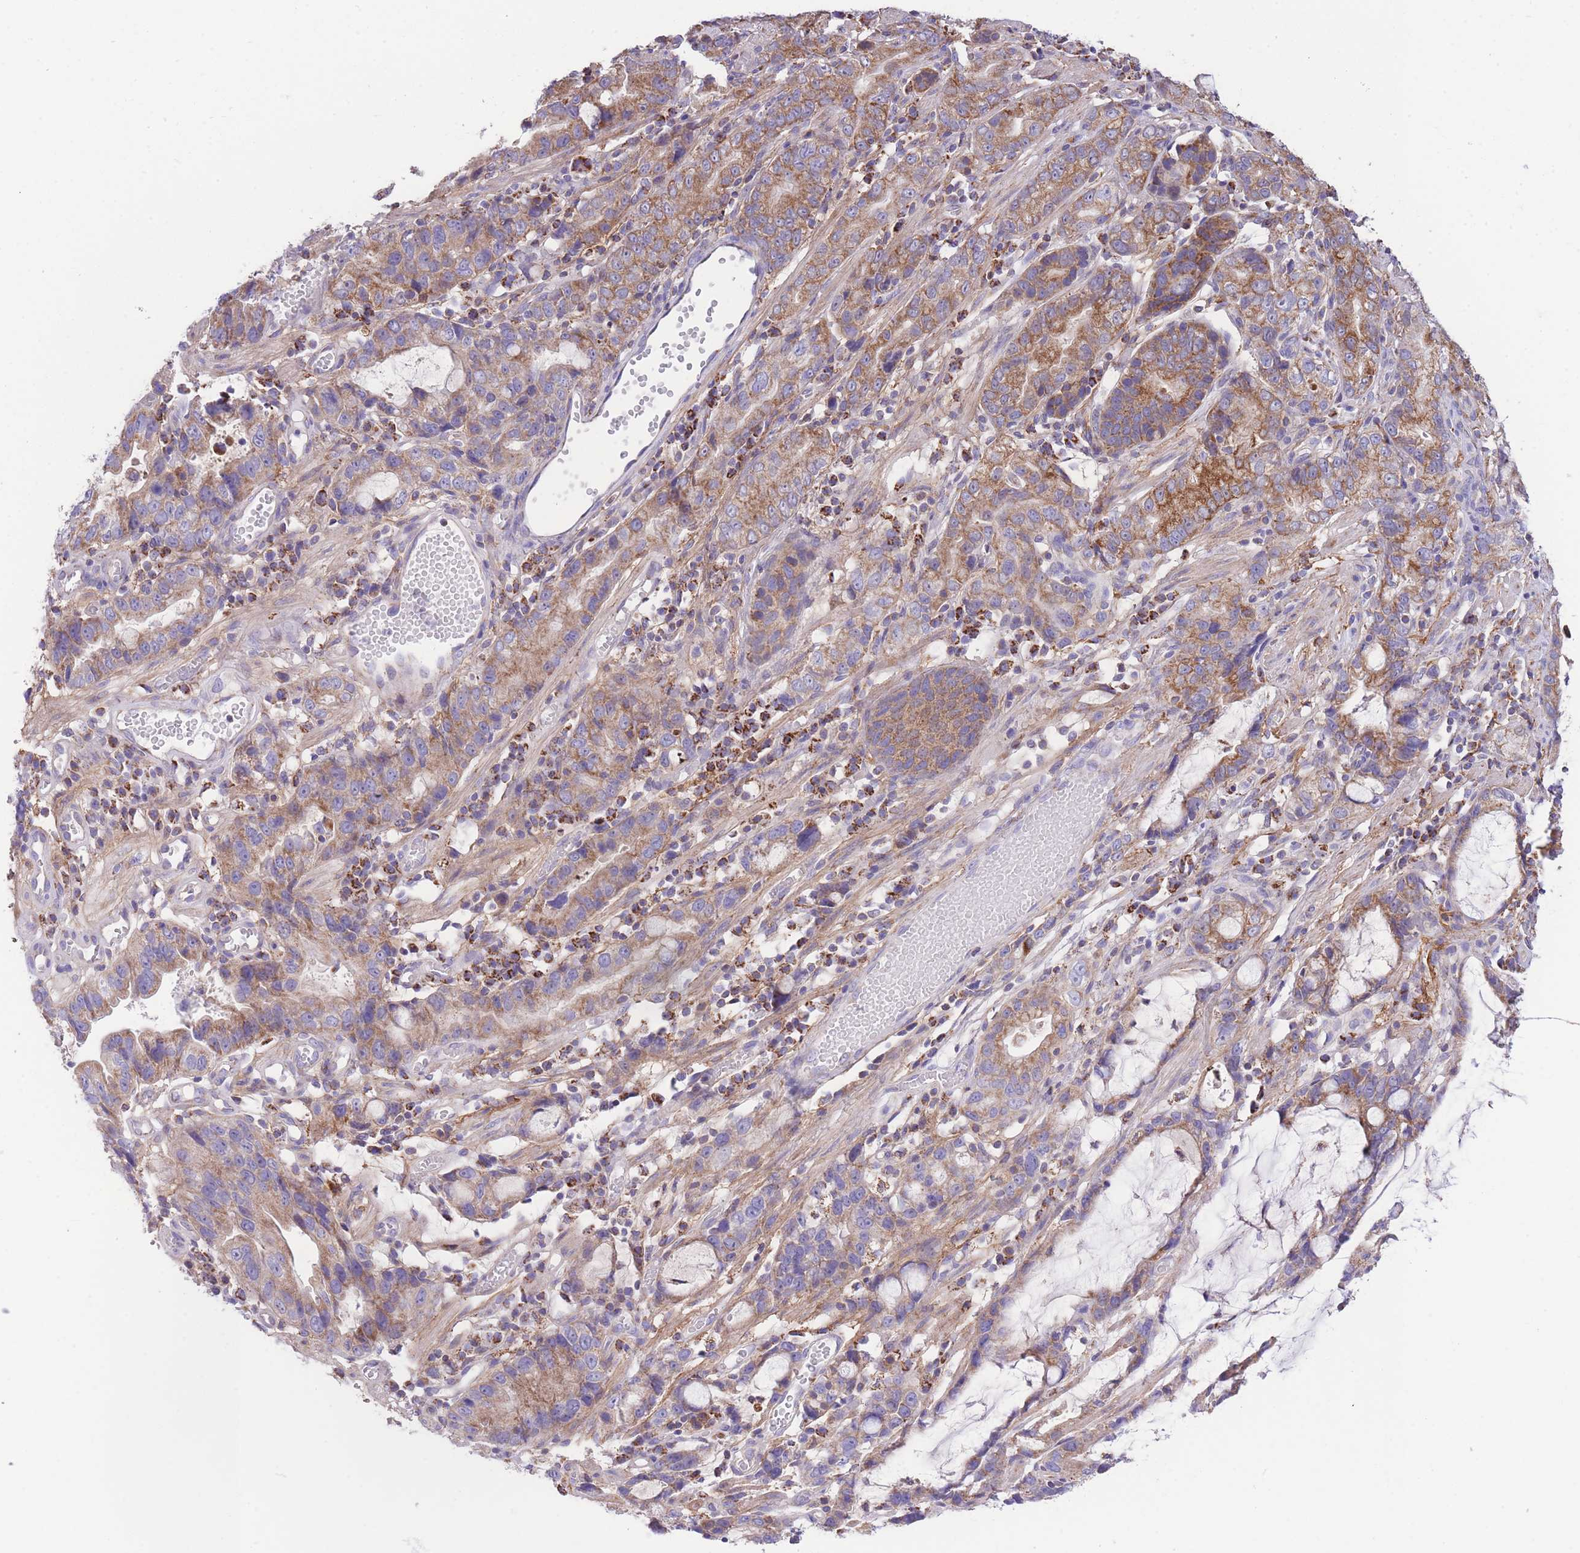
{"staining": {"intensity": "moderate", "quantity": ">75%", "location": "cytoplasmic/membranous"}, "tissue": "stomach cancer", "cell_type": "Tumor cells", "image_type": "cancer", "snomed": [{"axis": "morphology", "description": "Adenocarcinoma, NOS"}, {"axis": "topography", "description": "Stomach"}], "caption": "A micrograph of human stomach cancer (adenocarcinoma) stained for a protein exhibits moderate cytoplasmic/membranous brown staining in tumor cells.", "gene": "ST3GAL3", "patient": {"sex": "male", "age": 55}}